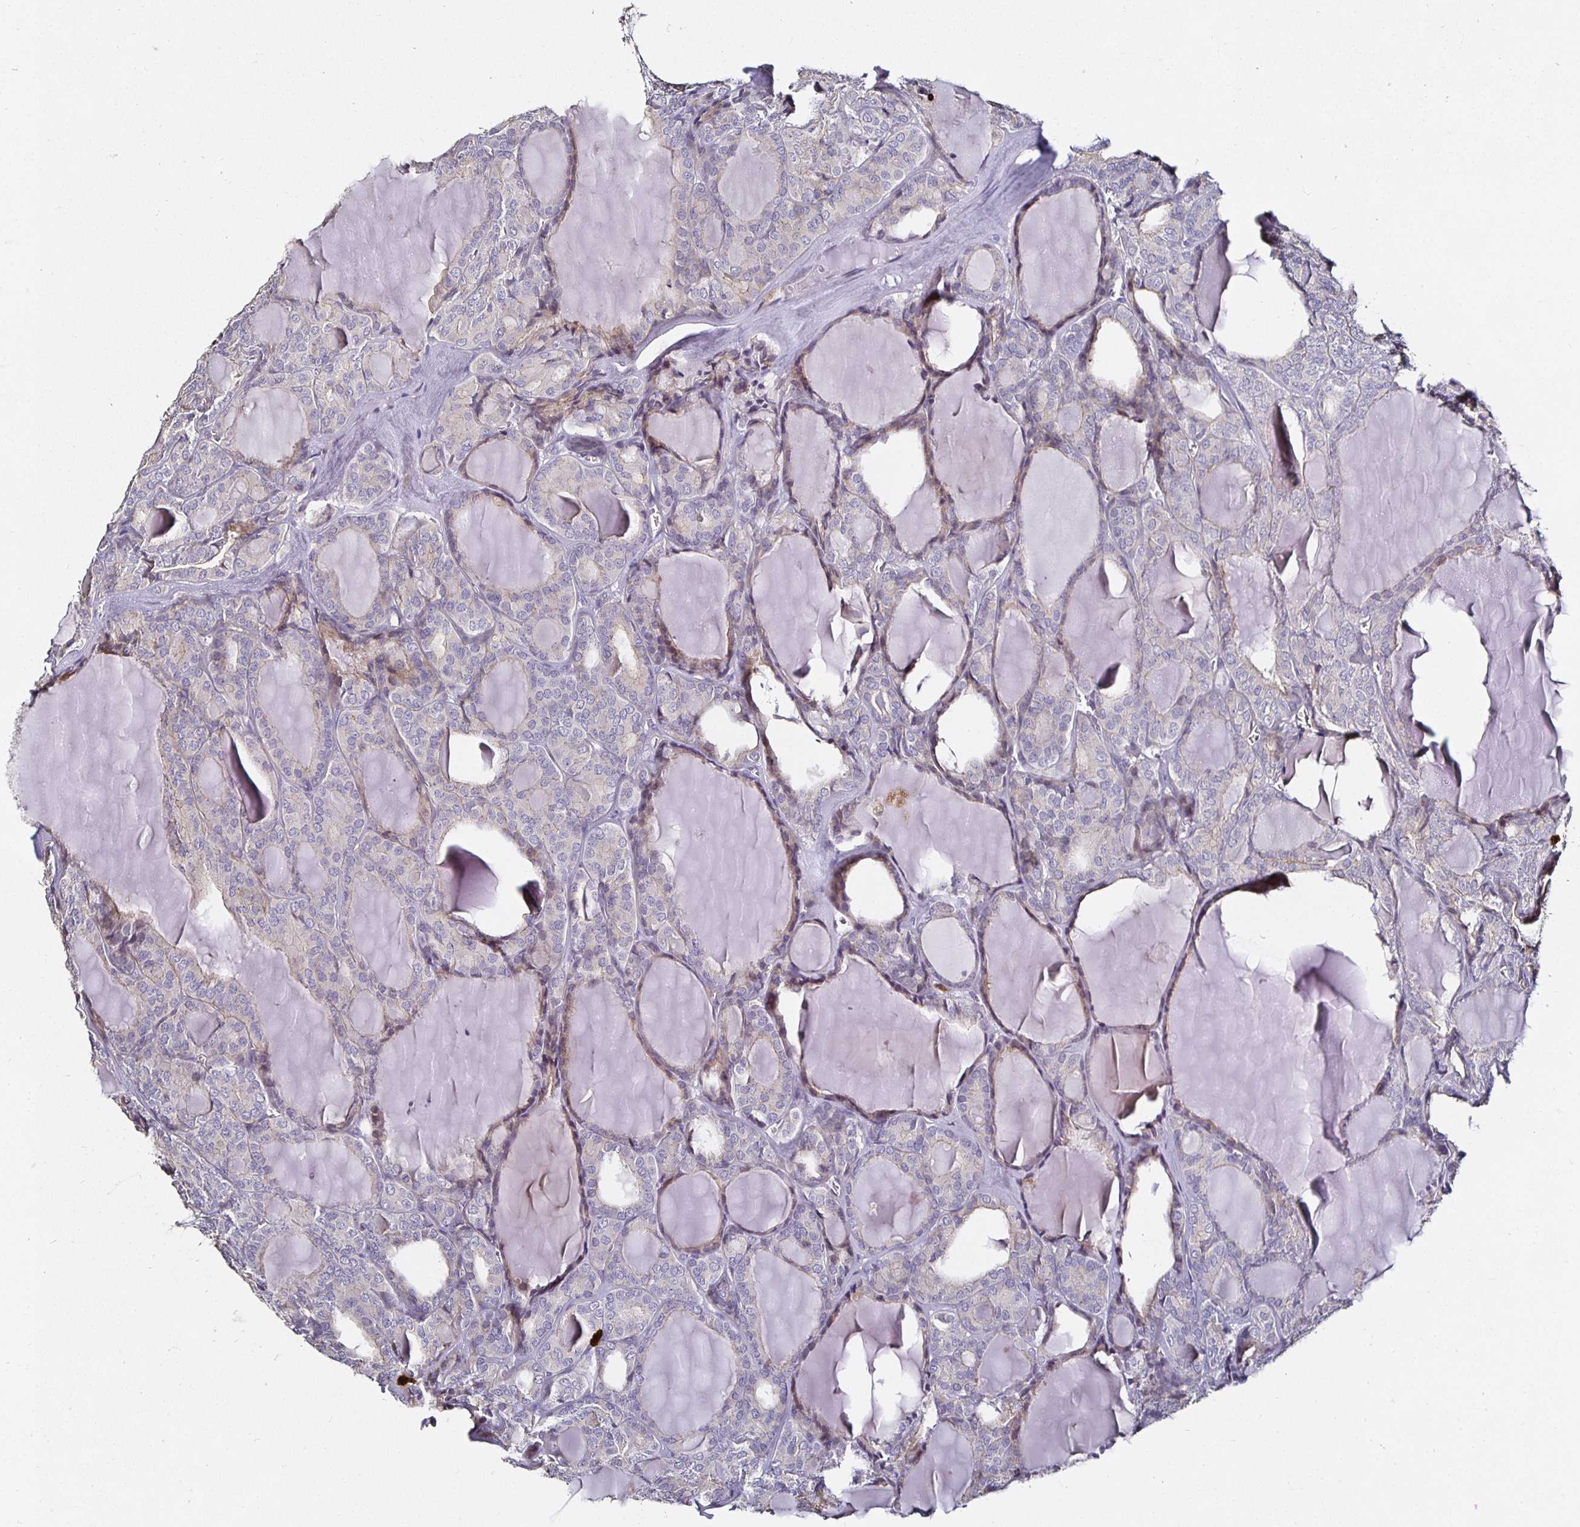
{"staining": {"intensity": "negative", "quantity": "none", "location": "none"}, "tissue": "thyroid cancer", "cell_type": "Tumor cells", "image_type": "cancer", "snomed": [{"axis": "morphology", "description": "Follicular adenoma carcinoma, NOS"}, {"axis": "topography", "description": "Thyroid gland"}], "caption": "Tumor cells are negative for protein expression in human follicular adenoma carcinoma (thyroid). (DAB immunohistochemistry visualized using brightfield microscopy, high magnification).", "gene": "TLR4", "patient": {"sex": "male", "age": 74}}